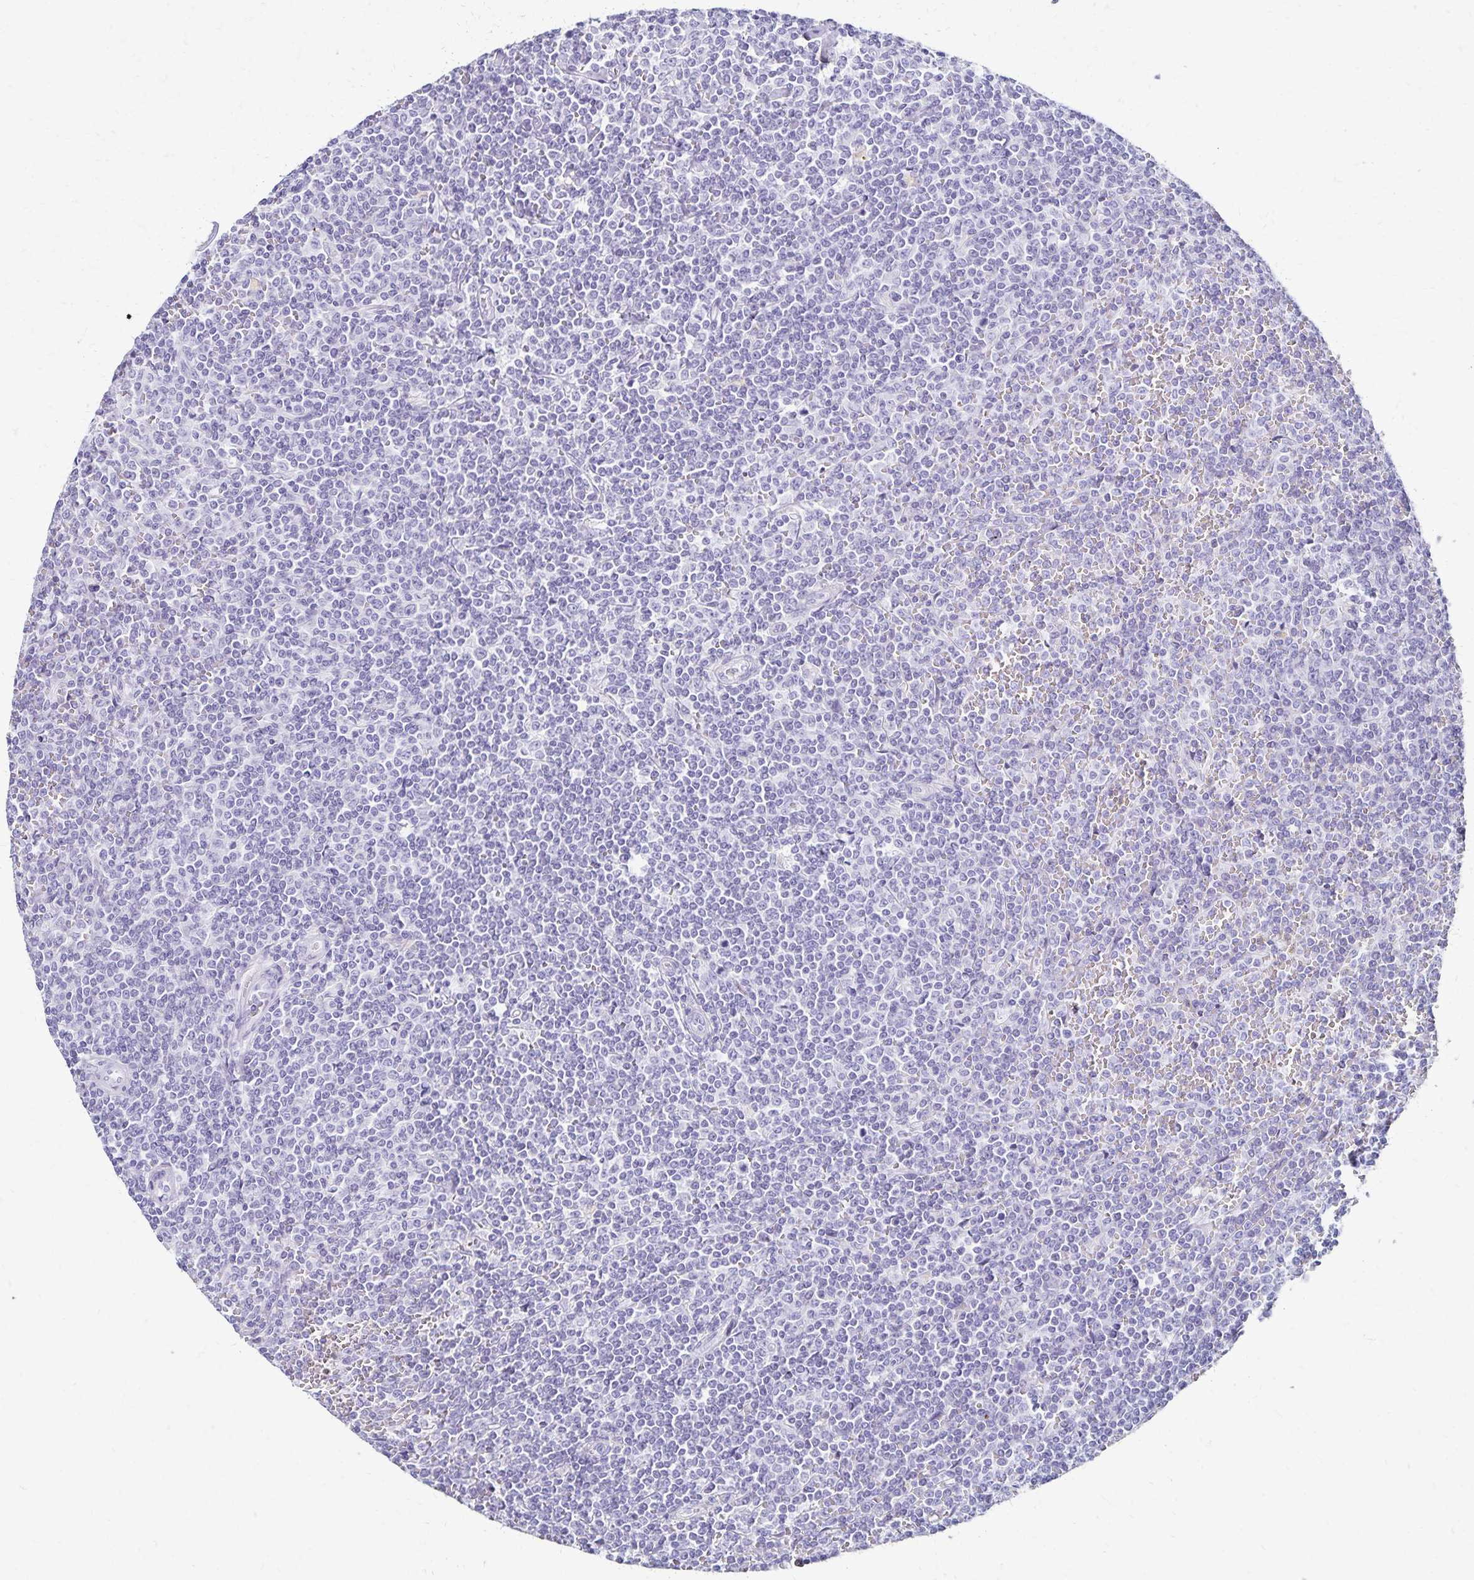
{"staining": {"intensity": "negative", "quantity": "none", "location": "none"}, "tissue": "lymphoma", "cell_type": "Tumor cells", "image_type": "cancer", "snomed": [{"axis": "morphology", "description": "Malignant lymphoma, non-Hodgkin's type, Low grade"}, {"axis": "topography", "description": "Spleen"}], "caption": "Human malignant lymphoma, non-Hodgkin's type (low-grade) stained for a protein using immunohistochemistry (IHC) shows no staining in tumor cells.", "gene": "GIP", "patient": {"sex": "female", "age": 19}}